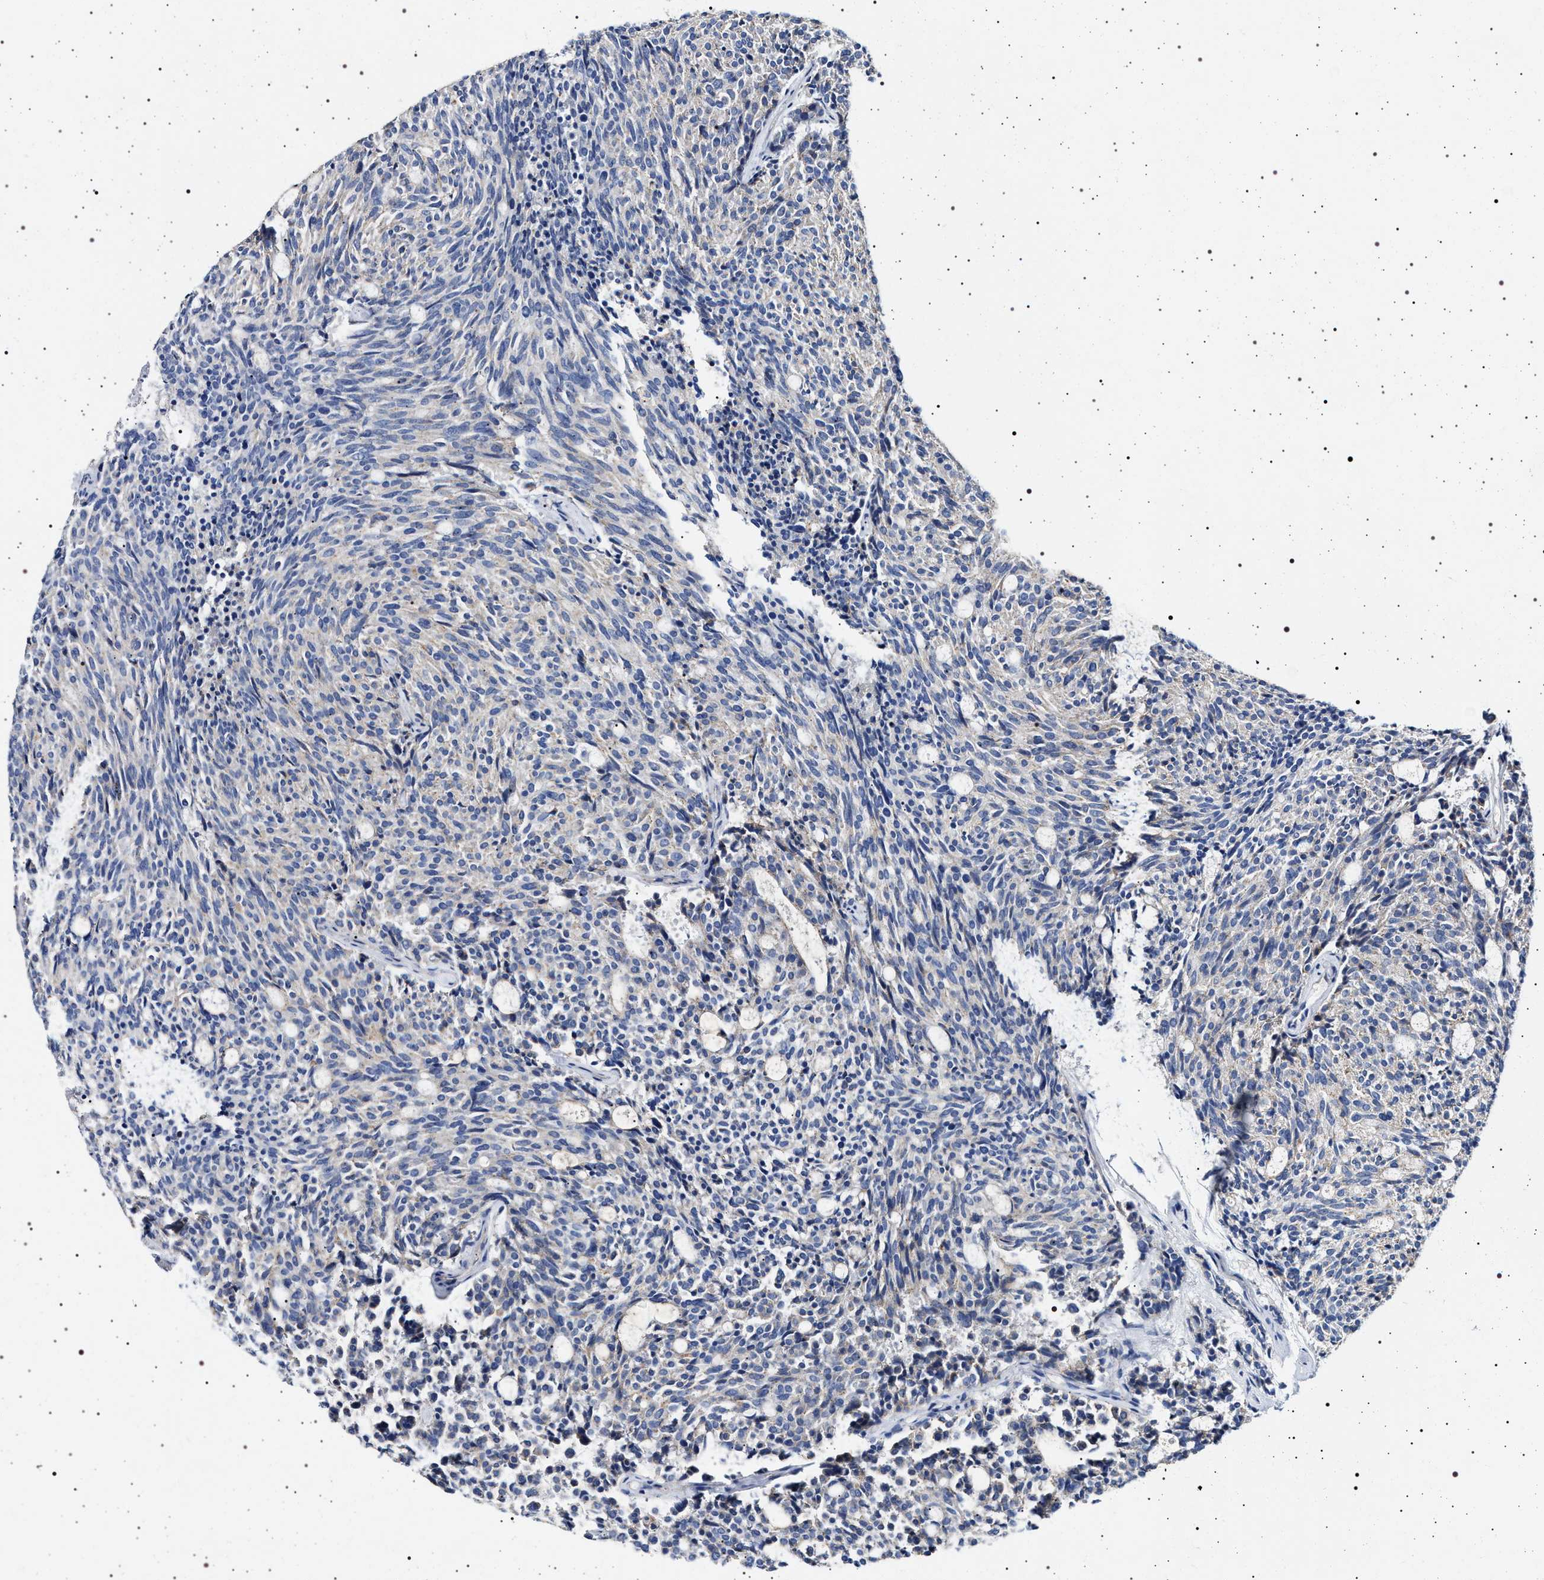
{"staining": {"intensity": "negative", "quantity": "none", "location": "none"}, "tissue": "carcinoid", "cell_type": "Tumor cells", "image_type": "cancer", "snomed": [{"axis": "morphology", "description": "Carcinoid, malignant, NOS"}, {"axis": "topography", "description": "Pancreas"}], "caption": "A micrograph of carcinoid stained for a protein reveals no brown staining in tumor cells.", "gene": "NAALADL2", "patient": {"sex": "female", "age": 54}}